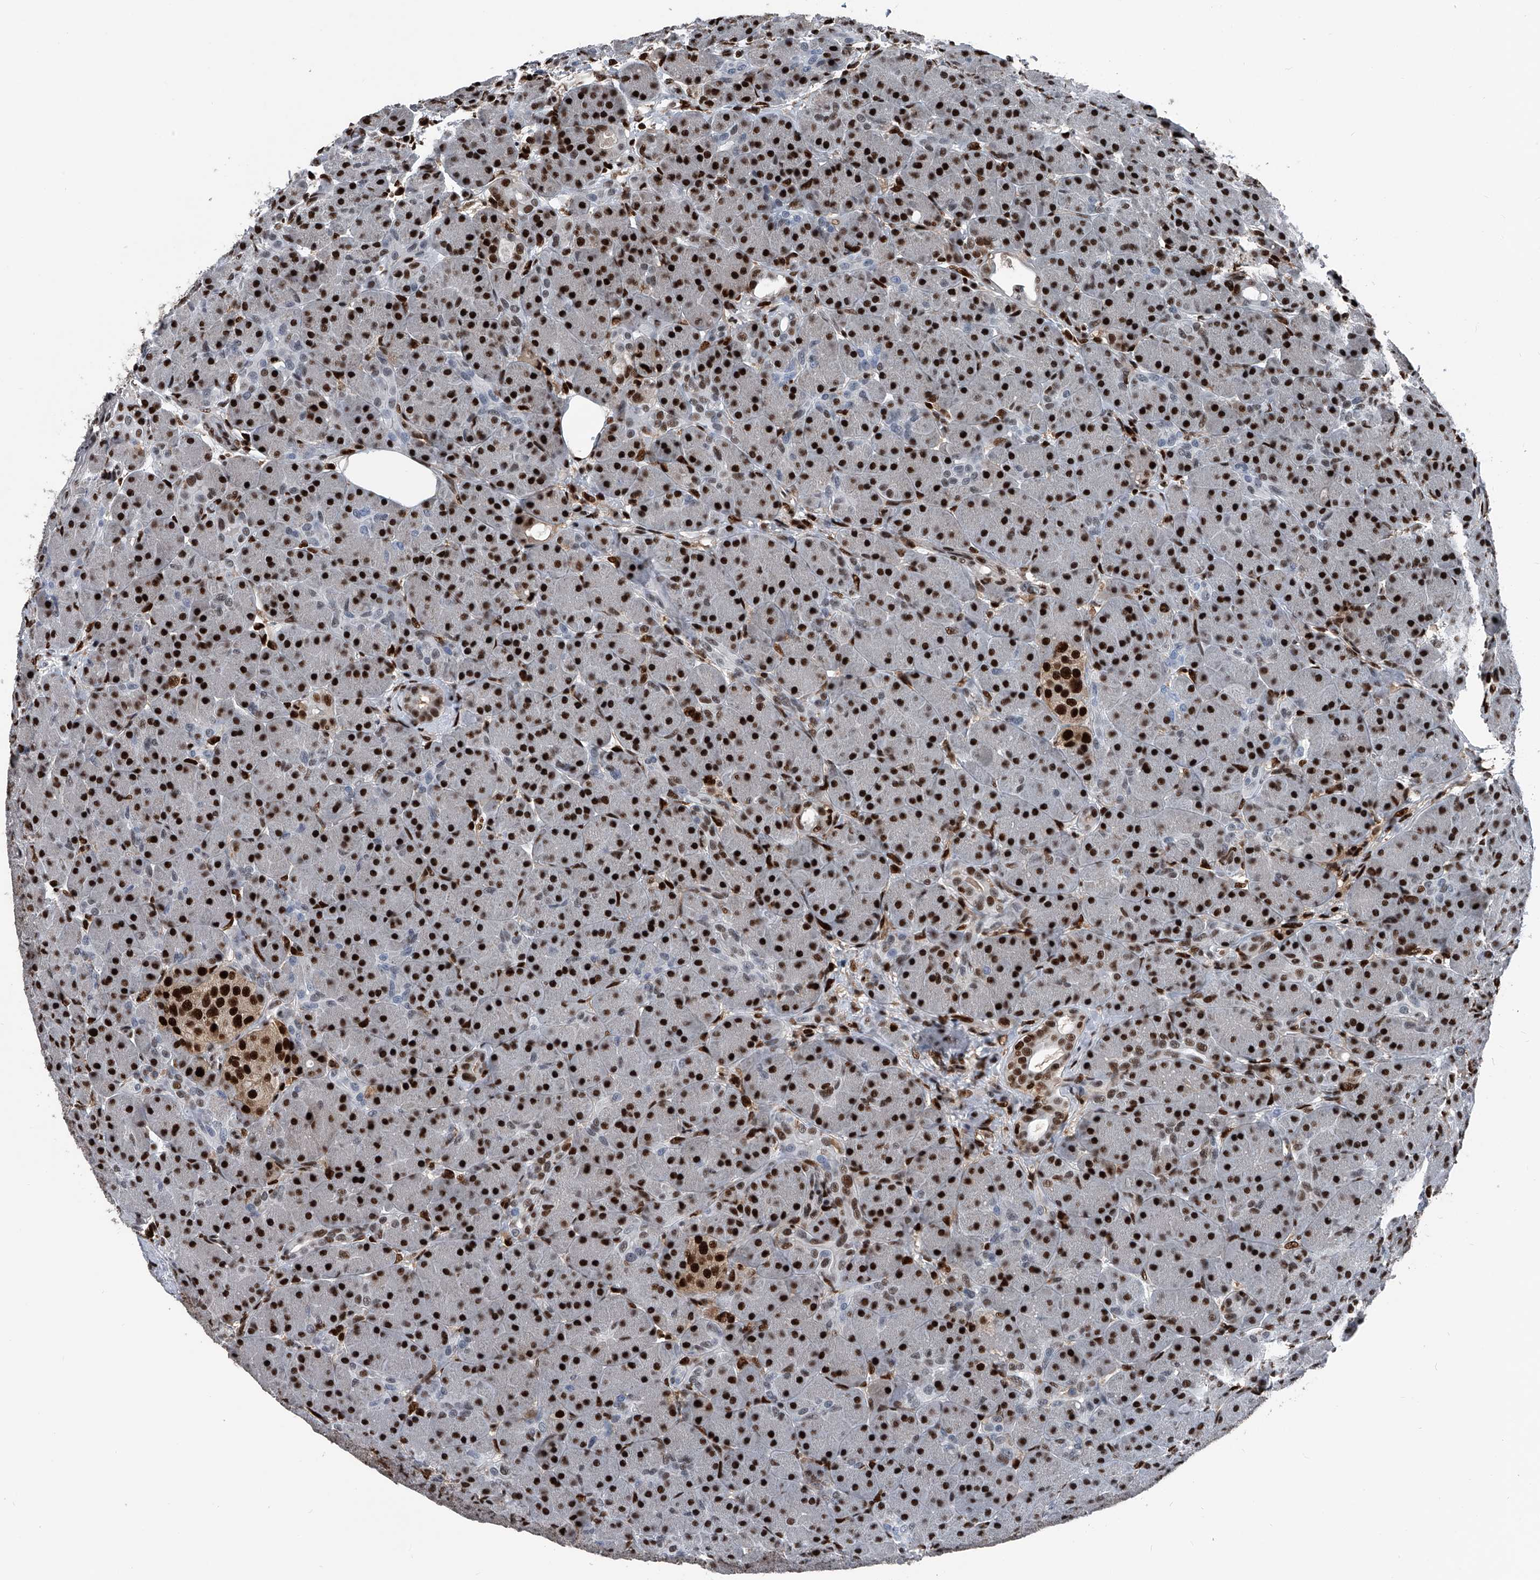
{"staining": {"intensity": "strong", "quantity": ">75%", "location": "nuclear"}, "tissue": "pancreas", "cell_type": "Exocrine glandular cells", "image_type": "normal", "snomed": [{"axis": "morphology", "description": "Normal tissue, NOS"}, {"axis": "topography", "description": "Pancreas"}], "caption": "Protein staining of normal pancreas demonstrates strong nuclear expression in approximately >75% of exocrine glandular cells. (DAB = brown stain, brightfield microscopy at high magnification).", "gene": "FKBP5", "patient": {"sex": "male", "age": 63}}